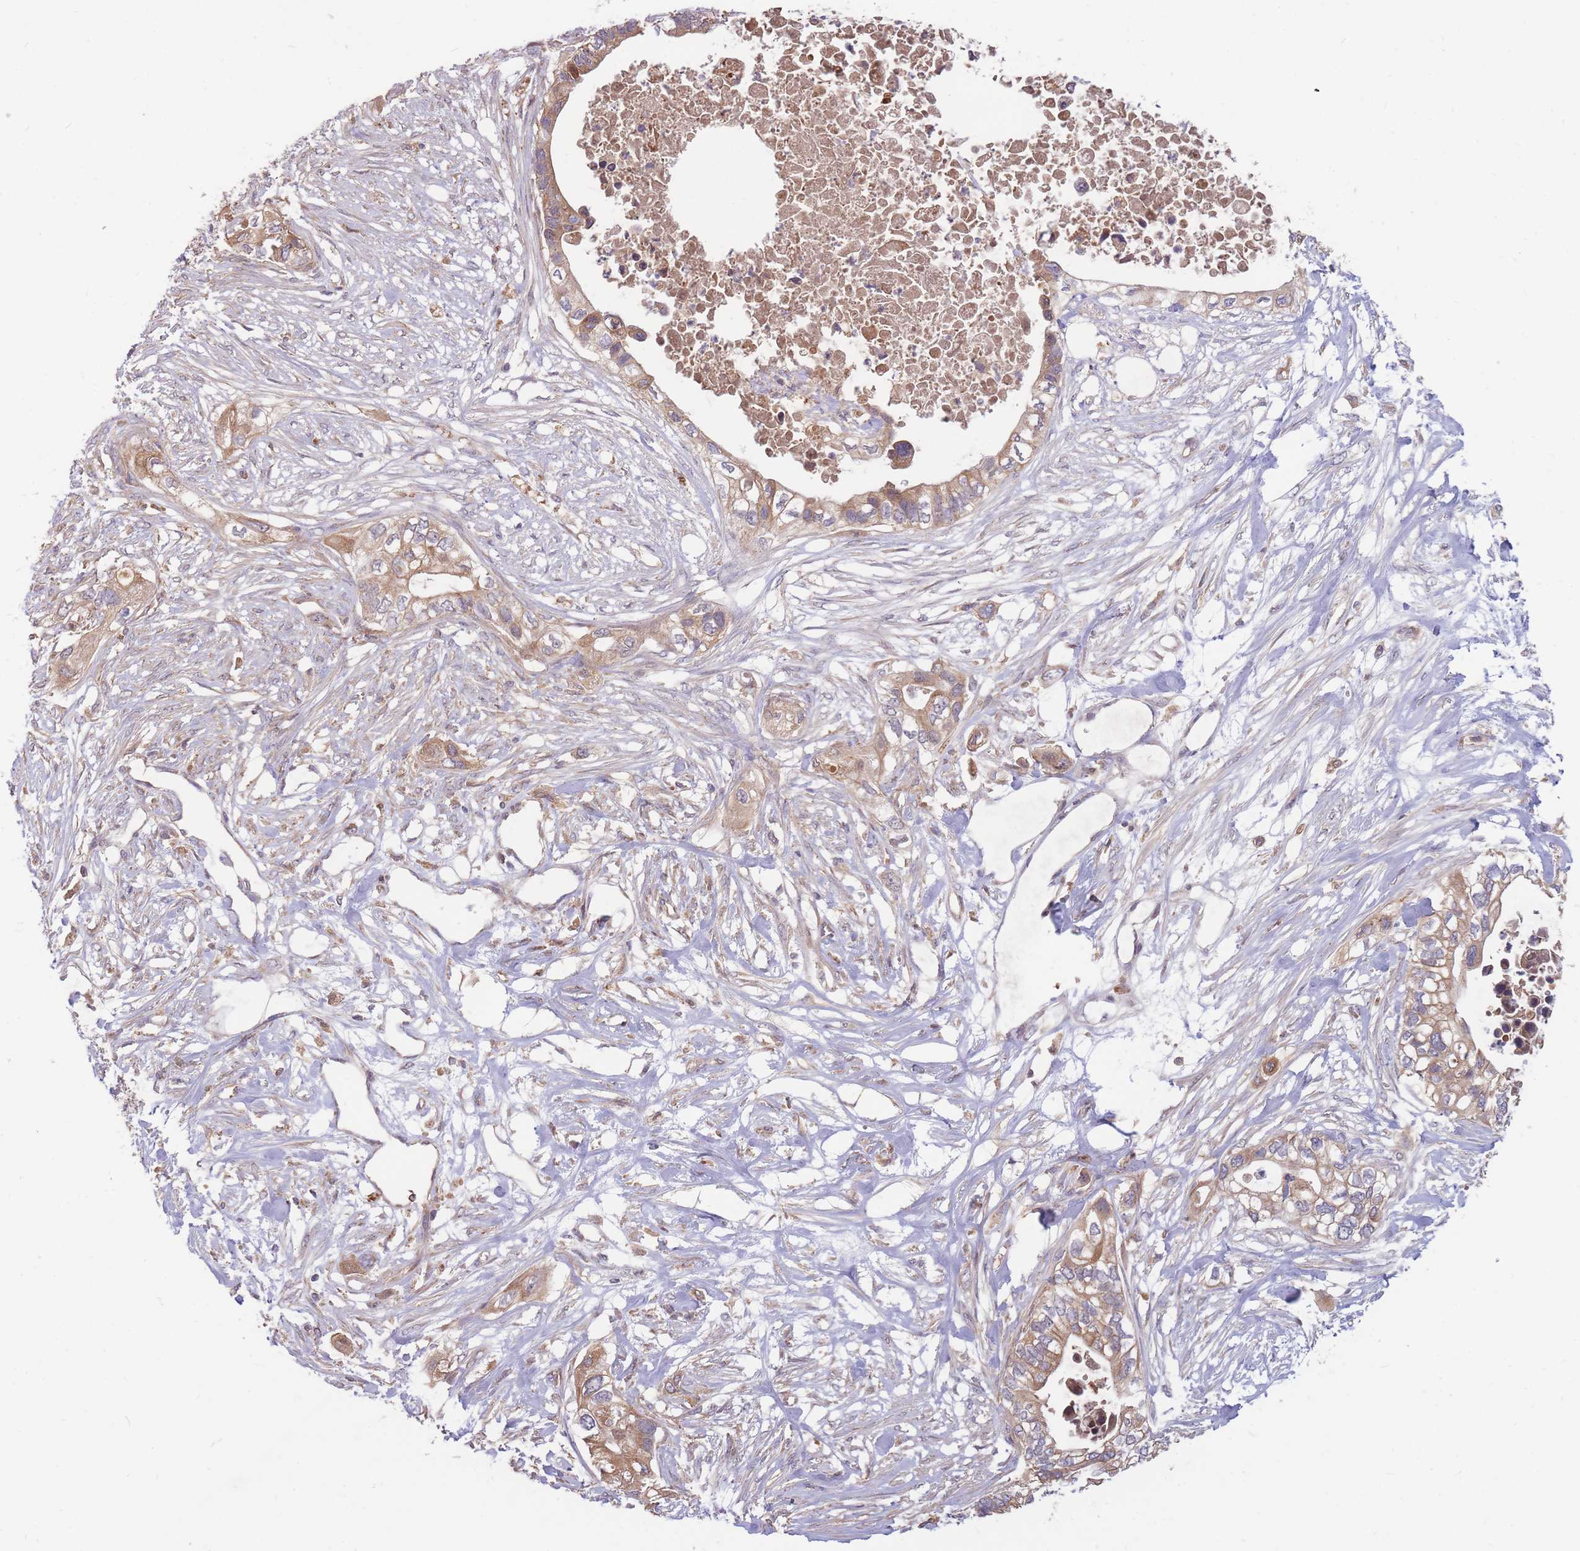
{"staining": {"intensity": "moderate", "quantity": ">75%", "location": "cytoplasmic/membranous"}, "tissue": "pancreatic cancer", "cell_type": "Tumor cells", "image_type": "cancer", "snomed": [{"axis": "morphology", "description": "Adenocarcinoma, NOS"}, {"axis": "topography", "description": "Pancreas"}], "caption": "This photomicrograph shows adenocarcinoma (pancreatic) stained with IHC to label a protein in brown. The cytoplasmic/membranous of tumor cells show moderate positivity for the protein. Nuclei are counter-stained blue.", "gene": "PTPMT1", "patient": {"sex": "female", "age": 63}}